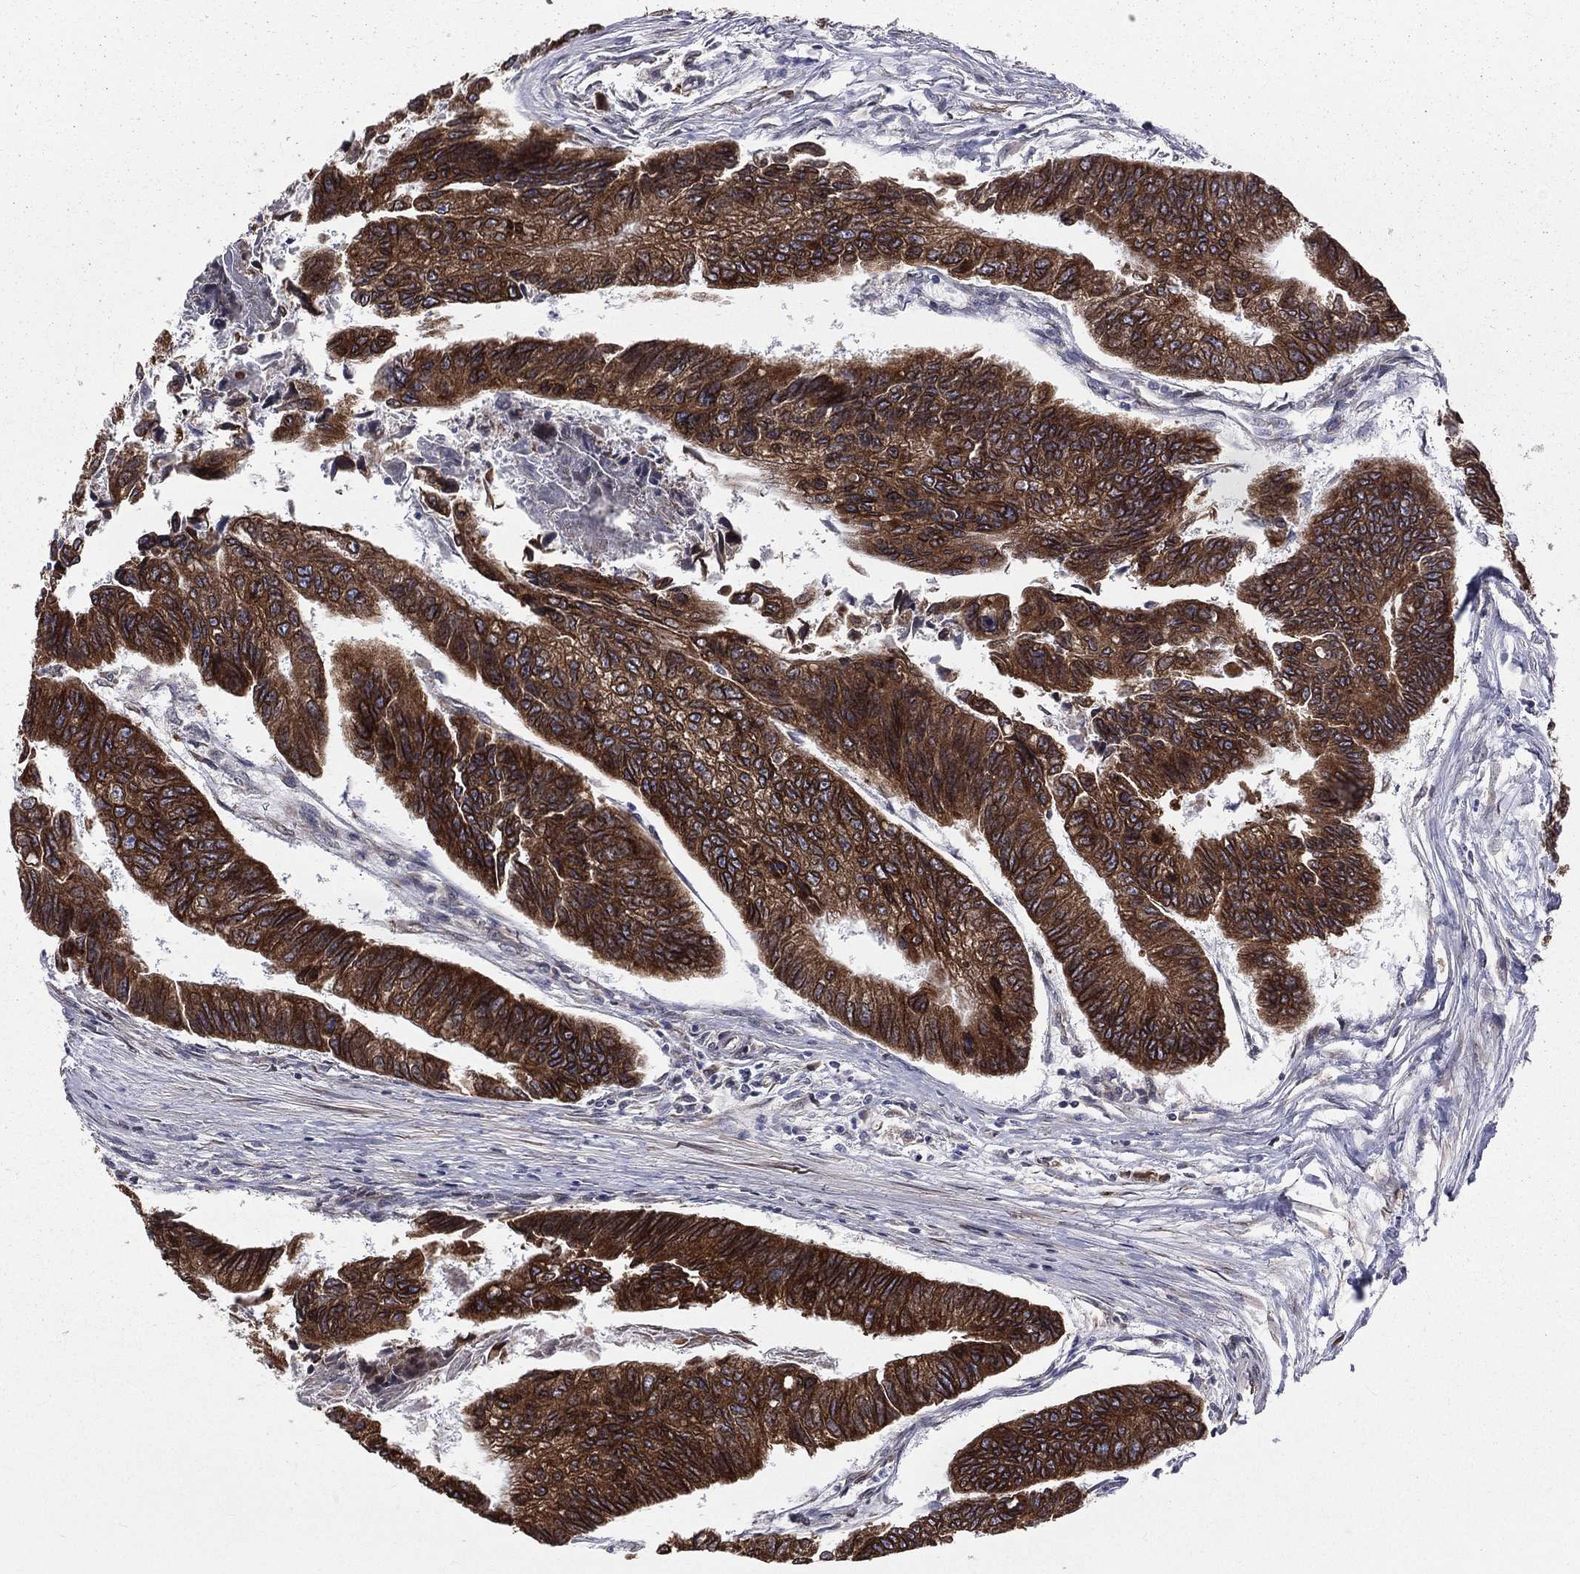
{"staining": {"intensity": "strong", "quantity": ">75%", "location": "cytoplasmic/membranous"}, "tissue": "colorectal cancer", "cell_type": "Tumor cells", "image_type": "cancer", "snomed": [{"axis": "morphology", "description": "Adenocarcinoma, NOS"}, {"axis": "topography", "description": "Colon"}], "caption": "IHC of colorectal cancer (adenocarcinoma) displays high levels of strong cytoplasmic/membranous expression in about >75% of tumor cells.", "gene": "PGRMC1", "patient": {"sex": "female", "age": 65}}